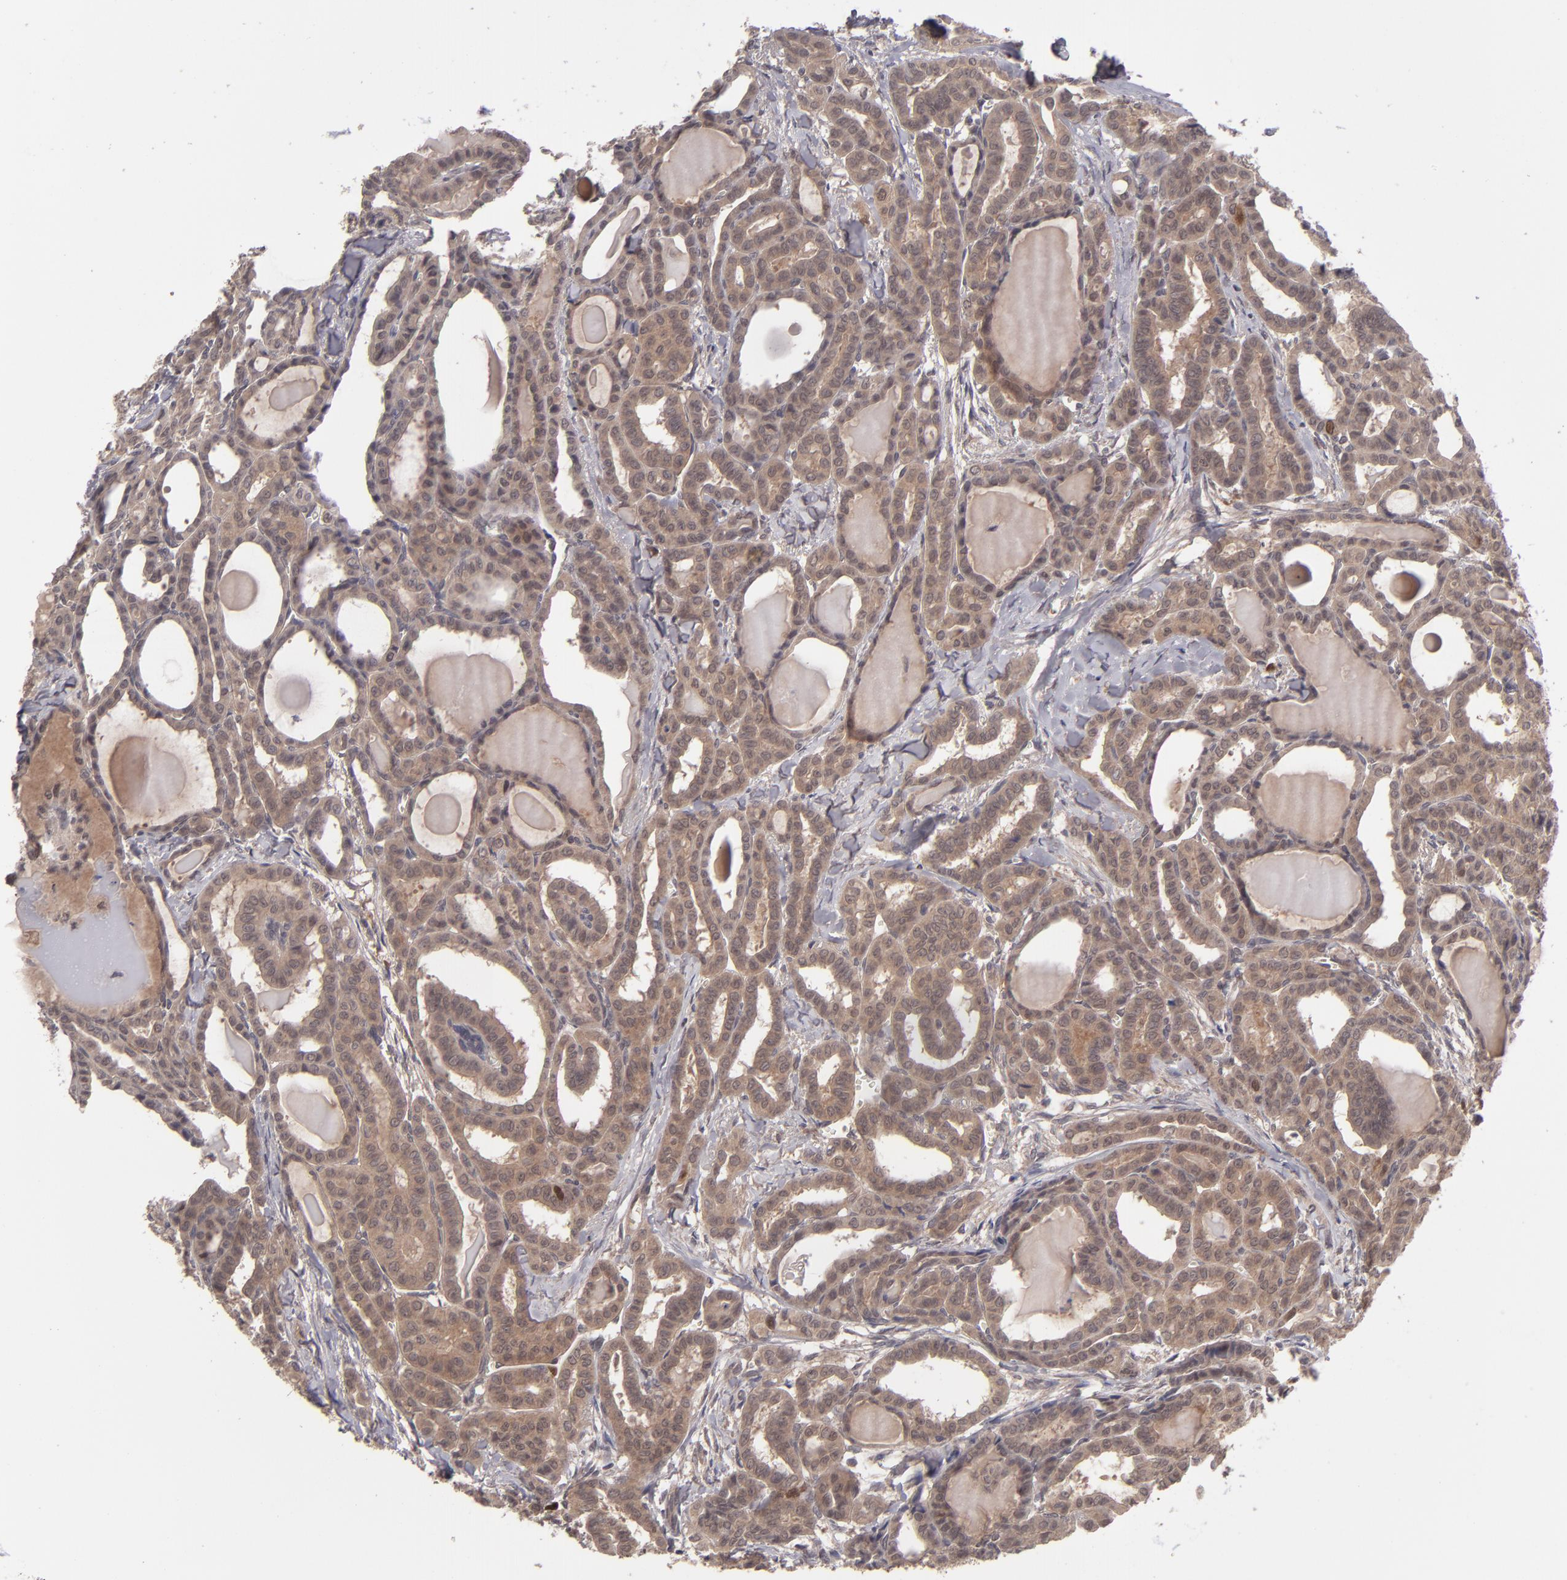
{"staining": {"intensity": "moderate", "quantity": ">75%", "location": "cytoplasmic/membranous"}, "tissue": "thyroid cancer", "cell_type": "Tumor cells", "image_type": "cancer", "snomed": [{"axis": "morphology", "description": "Carcinoma, NOS"}, {"axis": "topography", "description": "Thyroid gland"}], "caption": "Protein staining of thyroid cancer (carcinoma) tissue shows moderate cytoplasmic/membranous expression in approximately >75% of tumor cells.", "gene": "TYMS", "patient": {"sex": "female", "age": 91}}